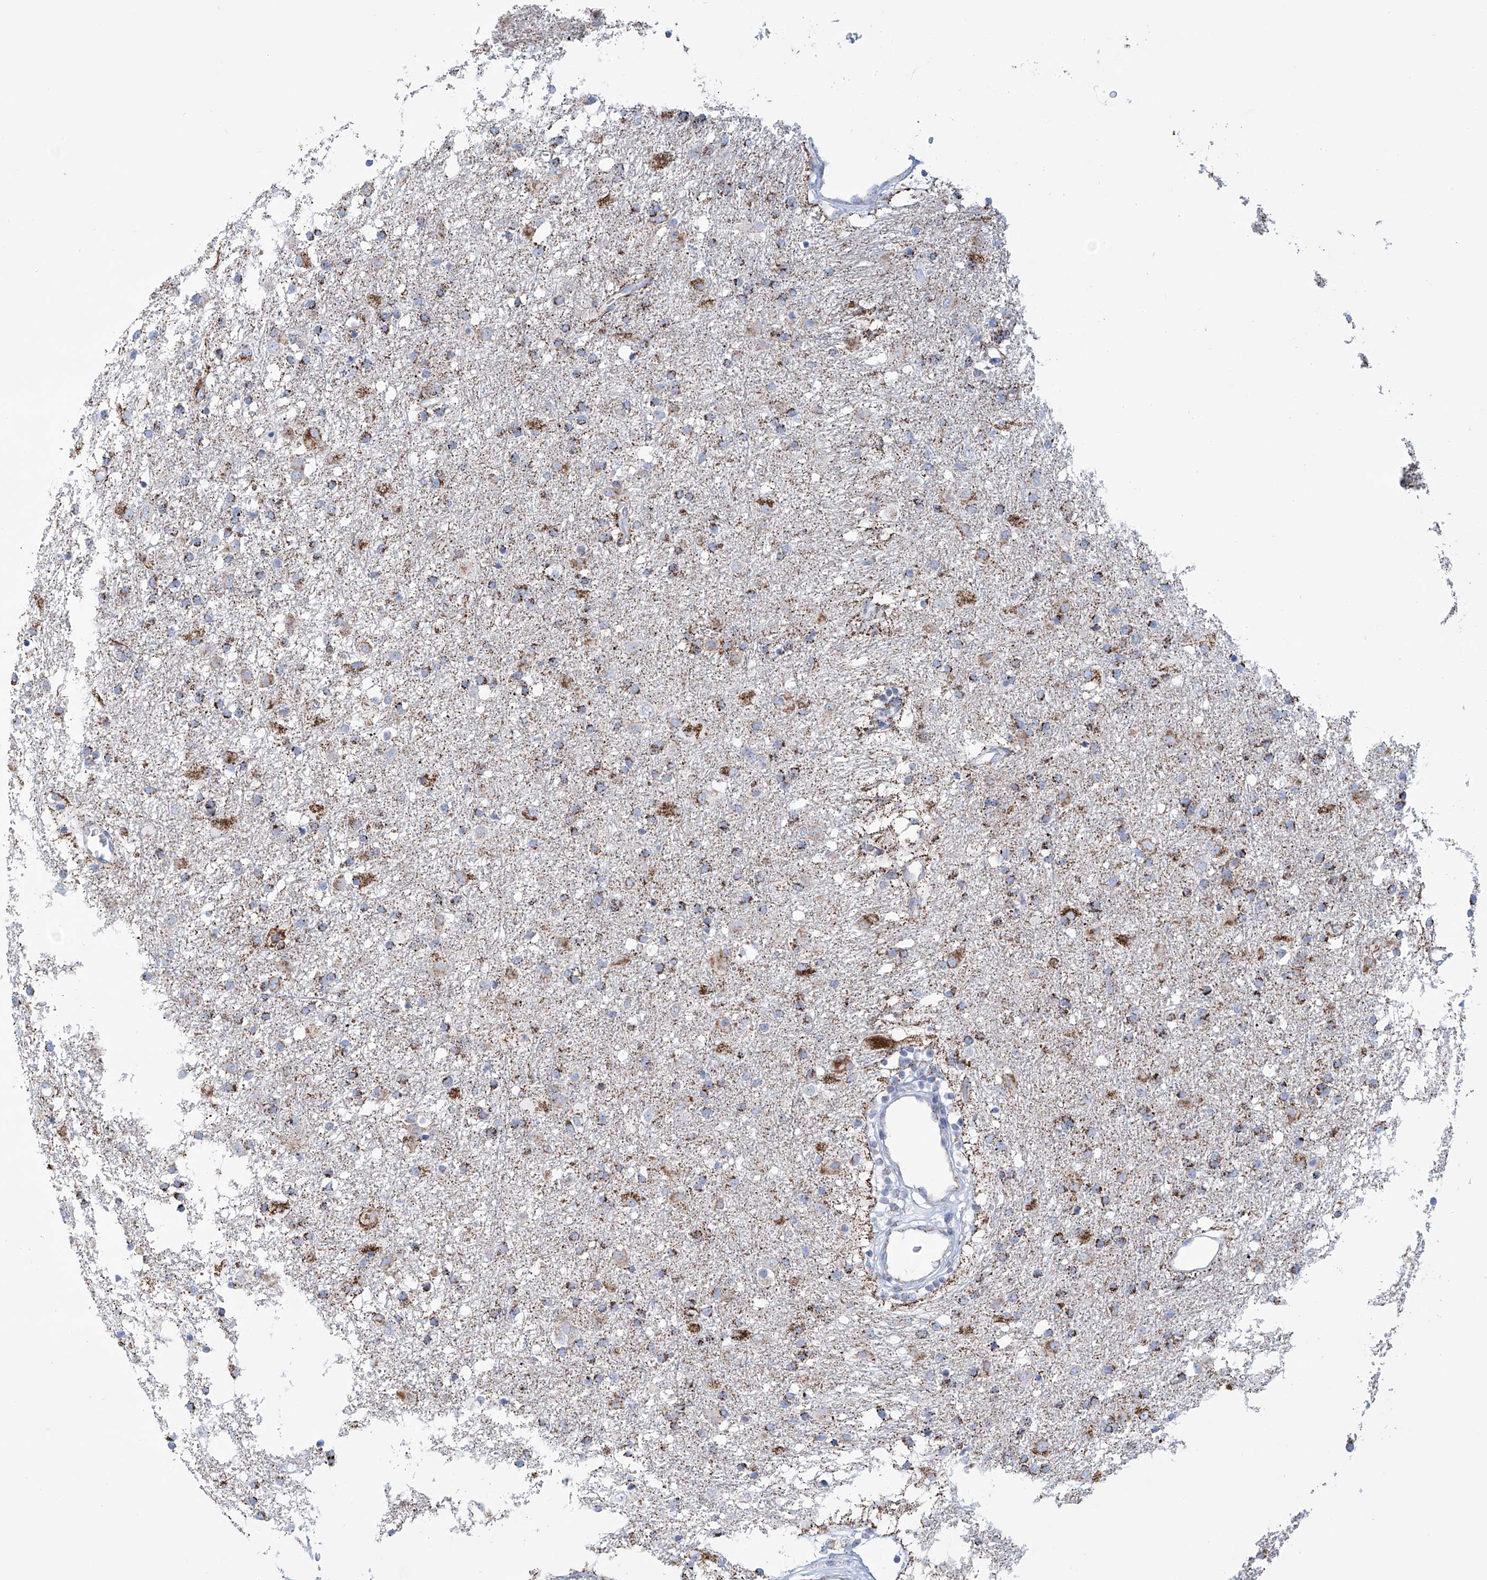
{"staining": {"intensity": "strong", "quantity": "25%-75%", "location": "cytoplasmic/membranous"}, "tissue": "glioma", "cell_type": "Tumor cells", "image_type": "cancer", "snomed": [{"axis": "morphology", "description": "Glioma, malignant, Low grade"}, {"axis": "topography", "description": "Brain"}], "caption": "Glioma stained with a brown dye reveals strong cytoplasmic/membranous positive expression in about 25%-75% of tumor cells.", "gene": "ALDH6A1", "patient": {"sex": "male", "age": 65}}